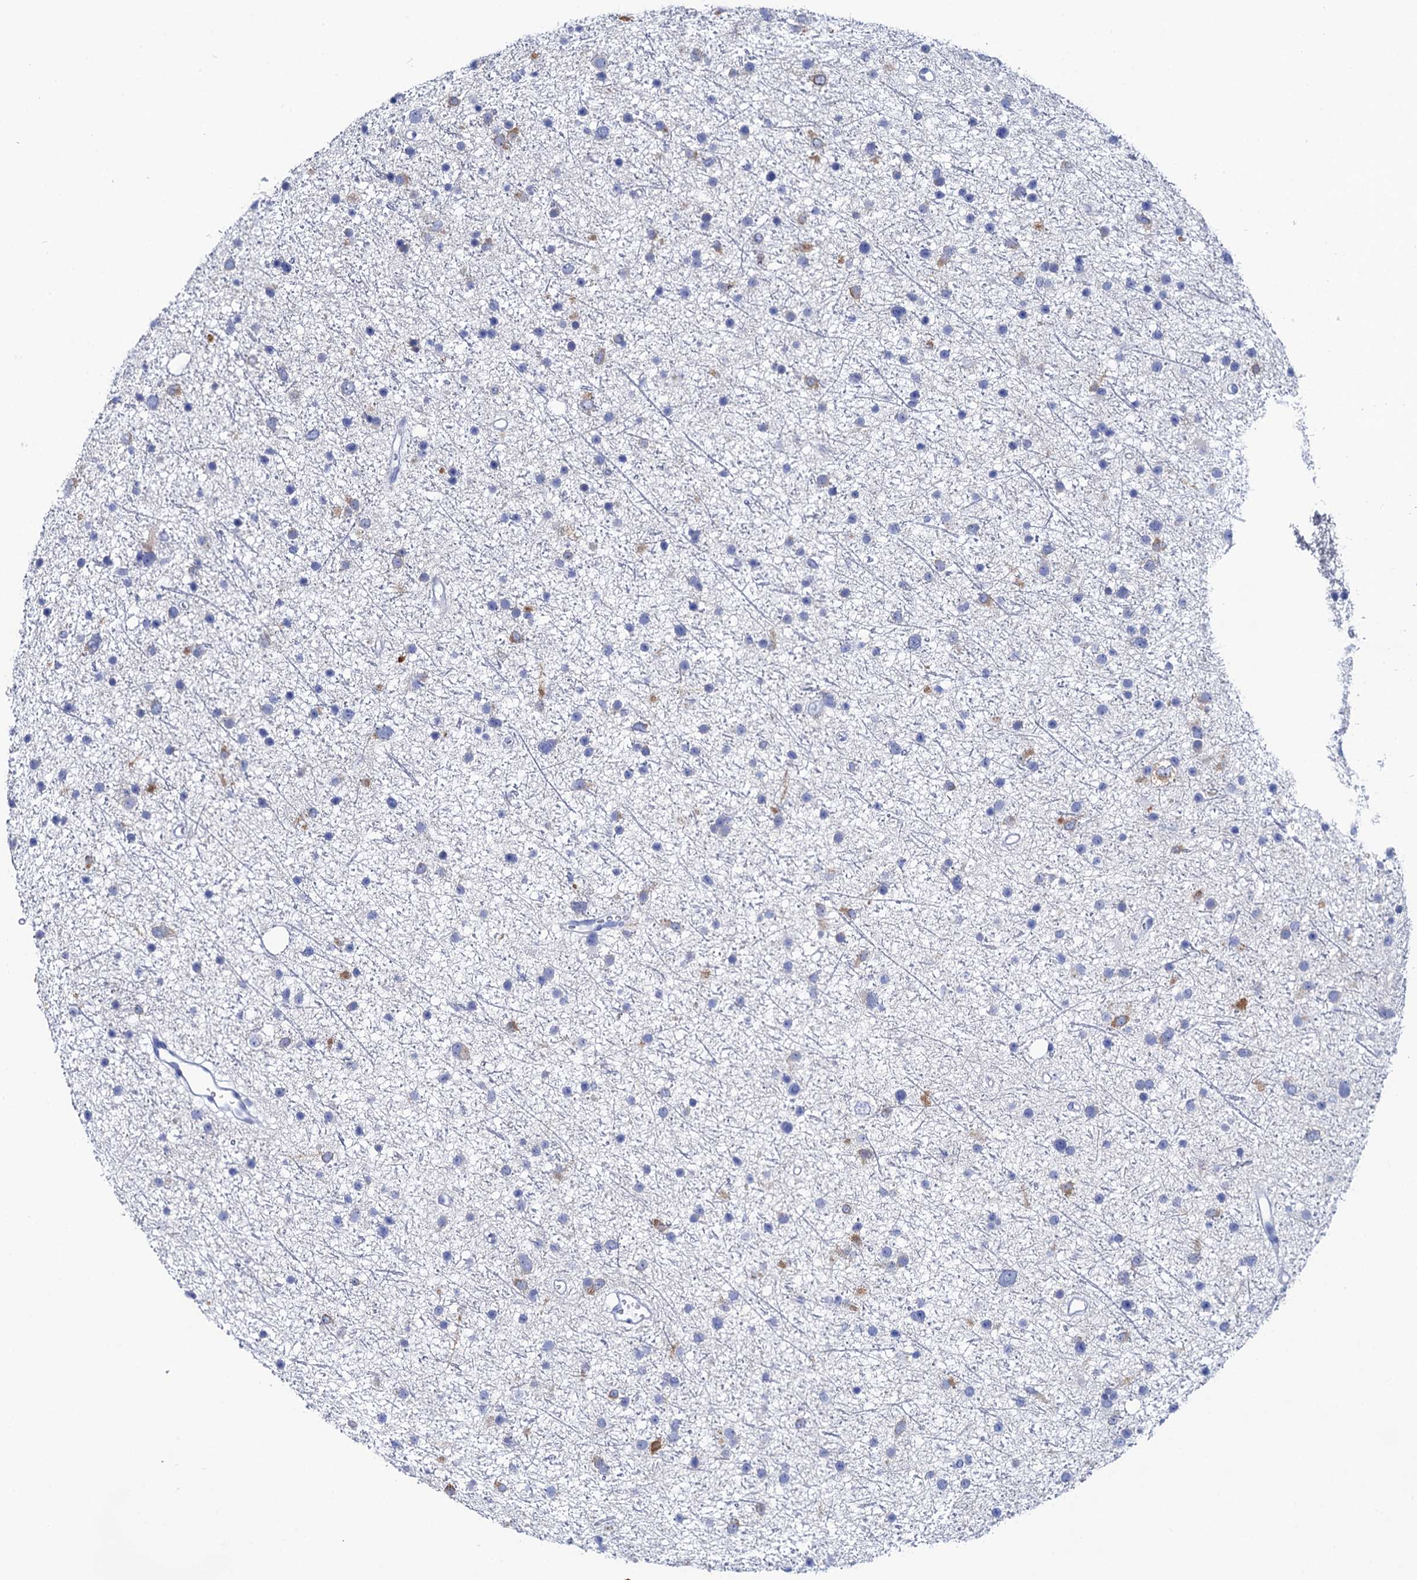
{"staining": {"intensity": "negative", "quantity": "none", "location": "none"}, "tissue": "glioma", "cell_type": "Tumor cells", "image_type": "cancer", "snomed": [{"axis": "morphology", "description": "Glioma, malignant, Low grade"}, {"axis": "topography", "description": "Cerebral cortex"}], "caption": "High power microscopy histopathology image of an immunohistochemistry (IHC) image of glioma, revealing no significant staining in tumor cells.", "gene": "RAB3IP", "patient": {"sex": "female", "age": 39}}